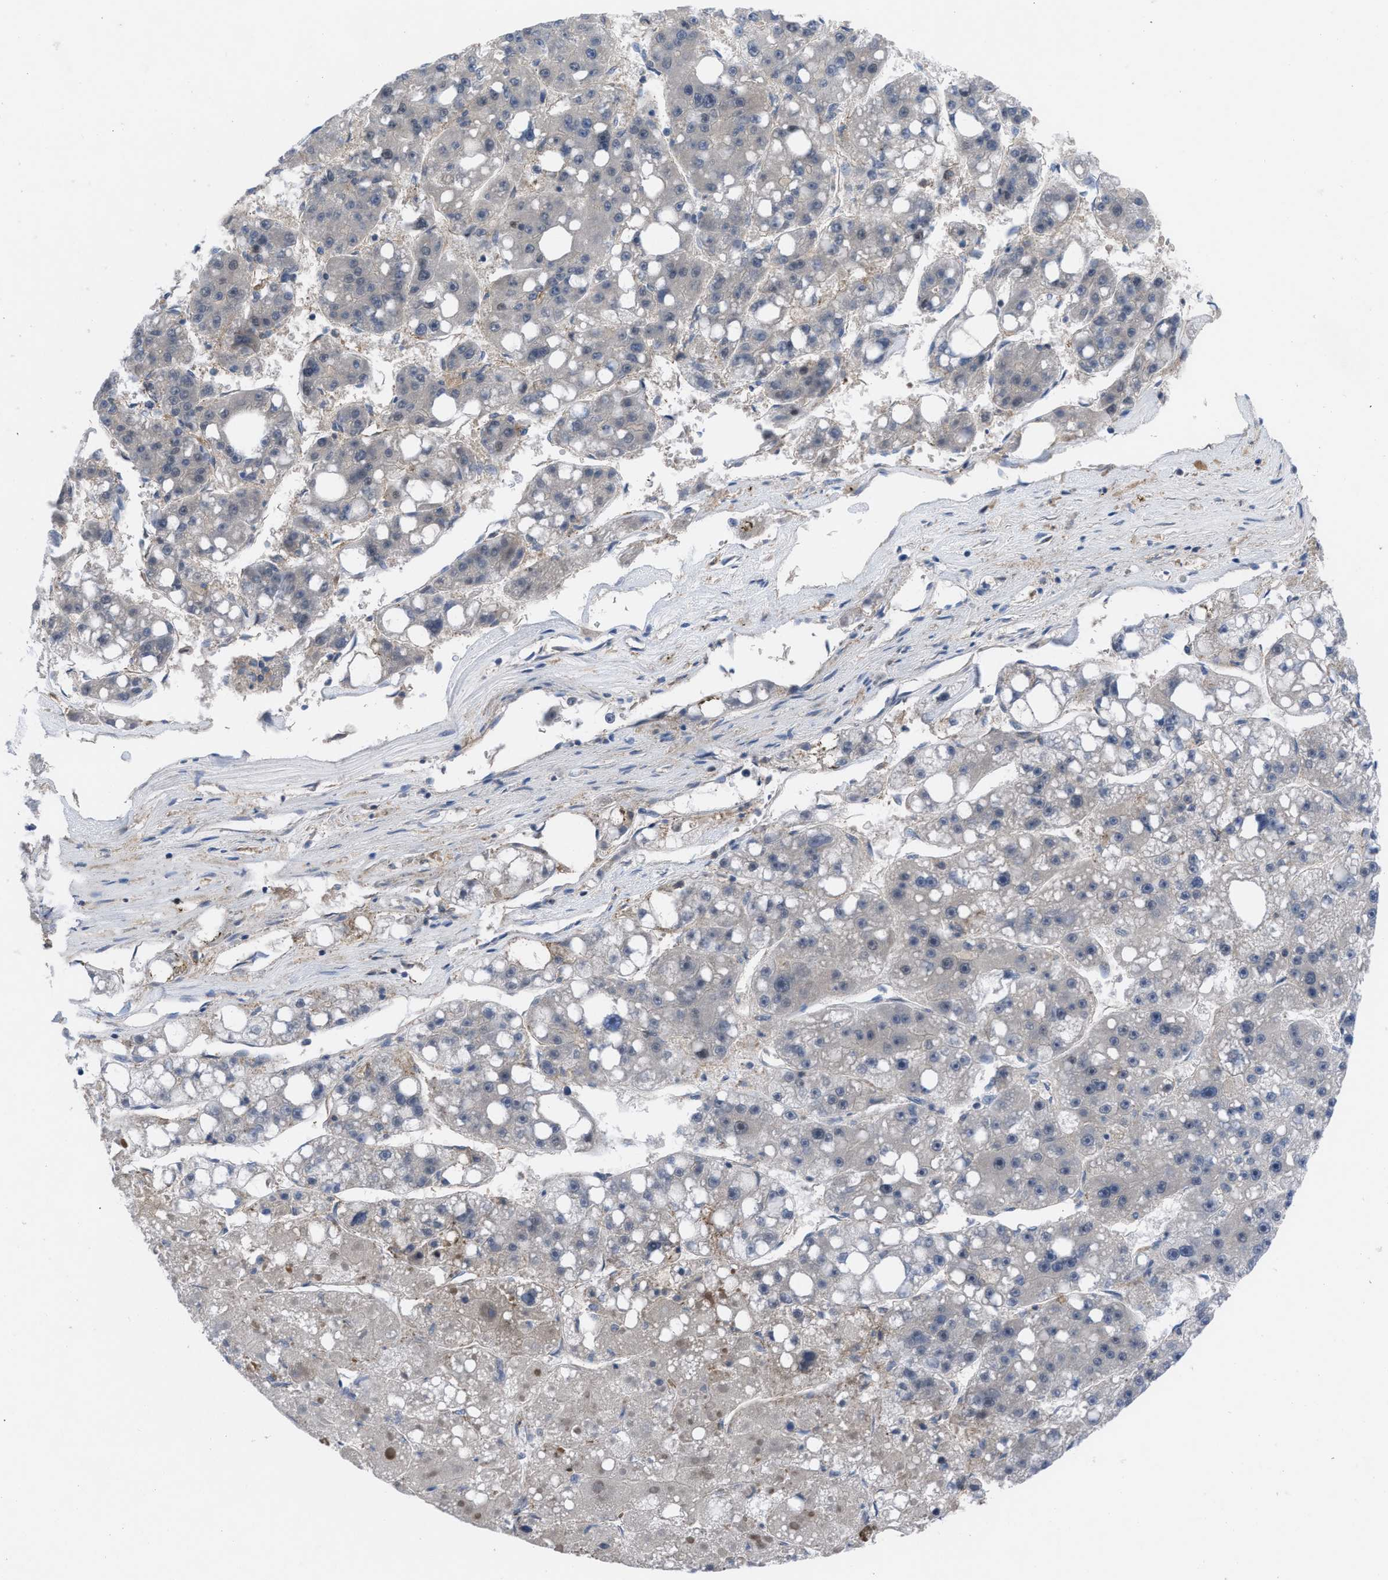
{"staining": {"intensity": "negative", "quantity": "none", "location": "none"}, "tissue": "liver cancer", "cell_type": "Tumor cells", "image_type": "cancer", "snomed": [{"axis": "morphology", "description": "Carcinoma, Hepatocellular, NOS"}, {"axis": "topography", "description": "Liver"}], "caption": "A micrograph of human hepatocellular carcinoma (liver) is negative for staining in tumor cells. (Stains: DAB immunohistochemistry with hematoxylin counter stain, Microscopy: brightfield microscopy at high magnification).", "gene": "IL17RE", "patient": {"sex": "female", "age": 61}}